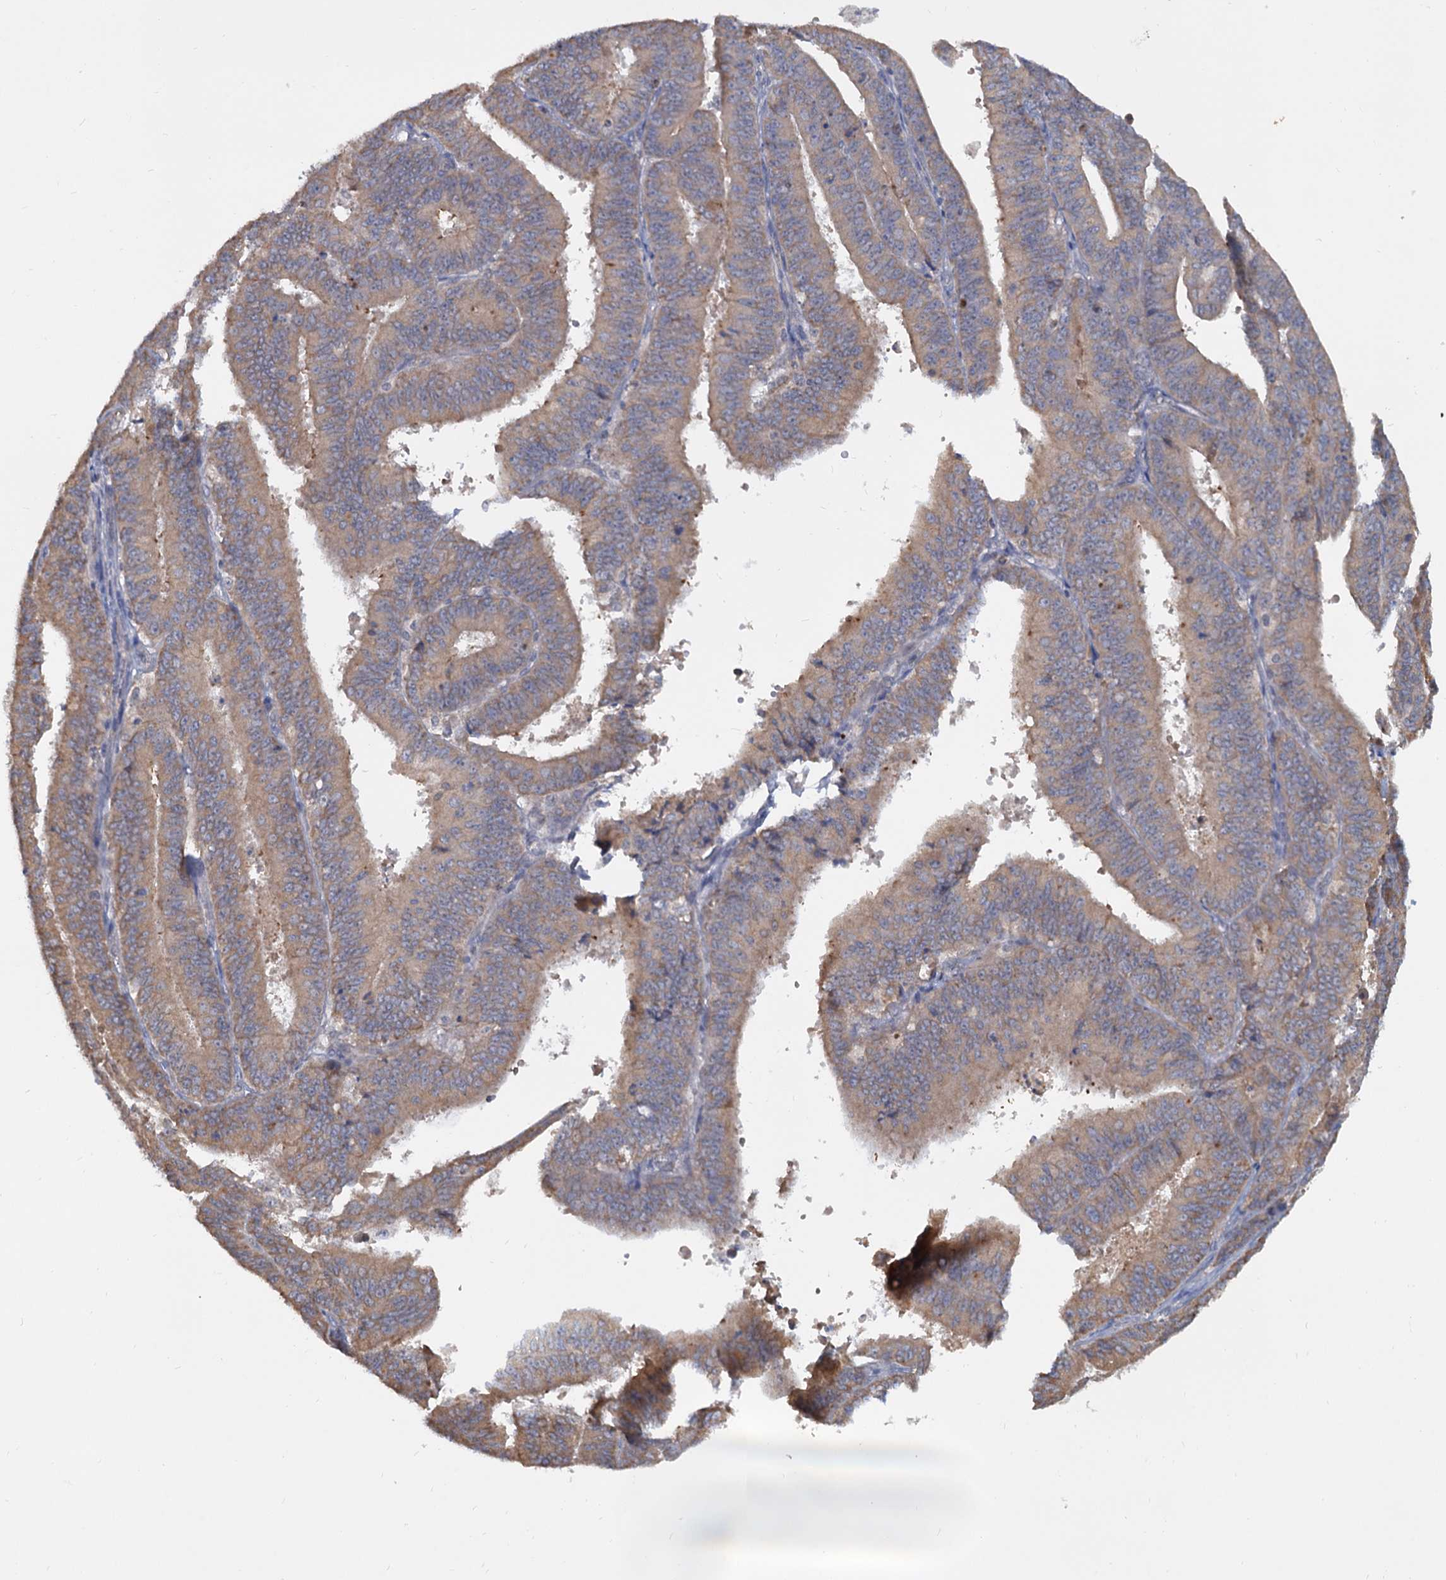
{"staining": {"intensity": "moderate", "quantity": ">75%", "location": "cytoplasmic/membranous"}, "tissue": "endometrial cancer", "cell_type": "Tumor cells", "image_type": "cancer", "snomed": [{"axis": "morphology", "description": "Adenocarcinoma, NOS"}, {"axis": "topography", "description": "Endometrium"}], "caption": "An immunohistochemistry histopathology image of neoplastic tissue is shown. Protein staining in brown shows moderate cytoplasmic/membranous positivity in adenocarcinoma (endometrial) within tumor cells.", "gene": "LRRC51", "patient": {"sex": "female", "age": 73}}